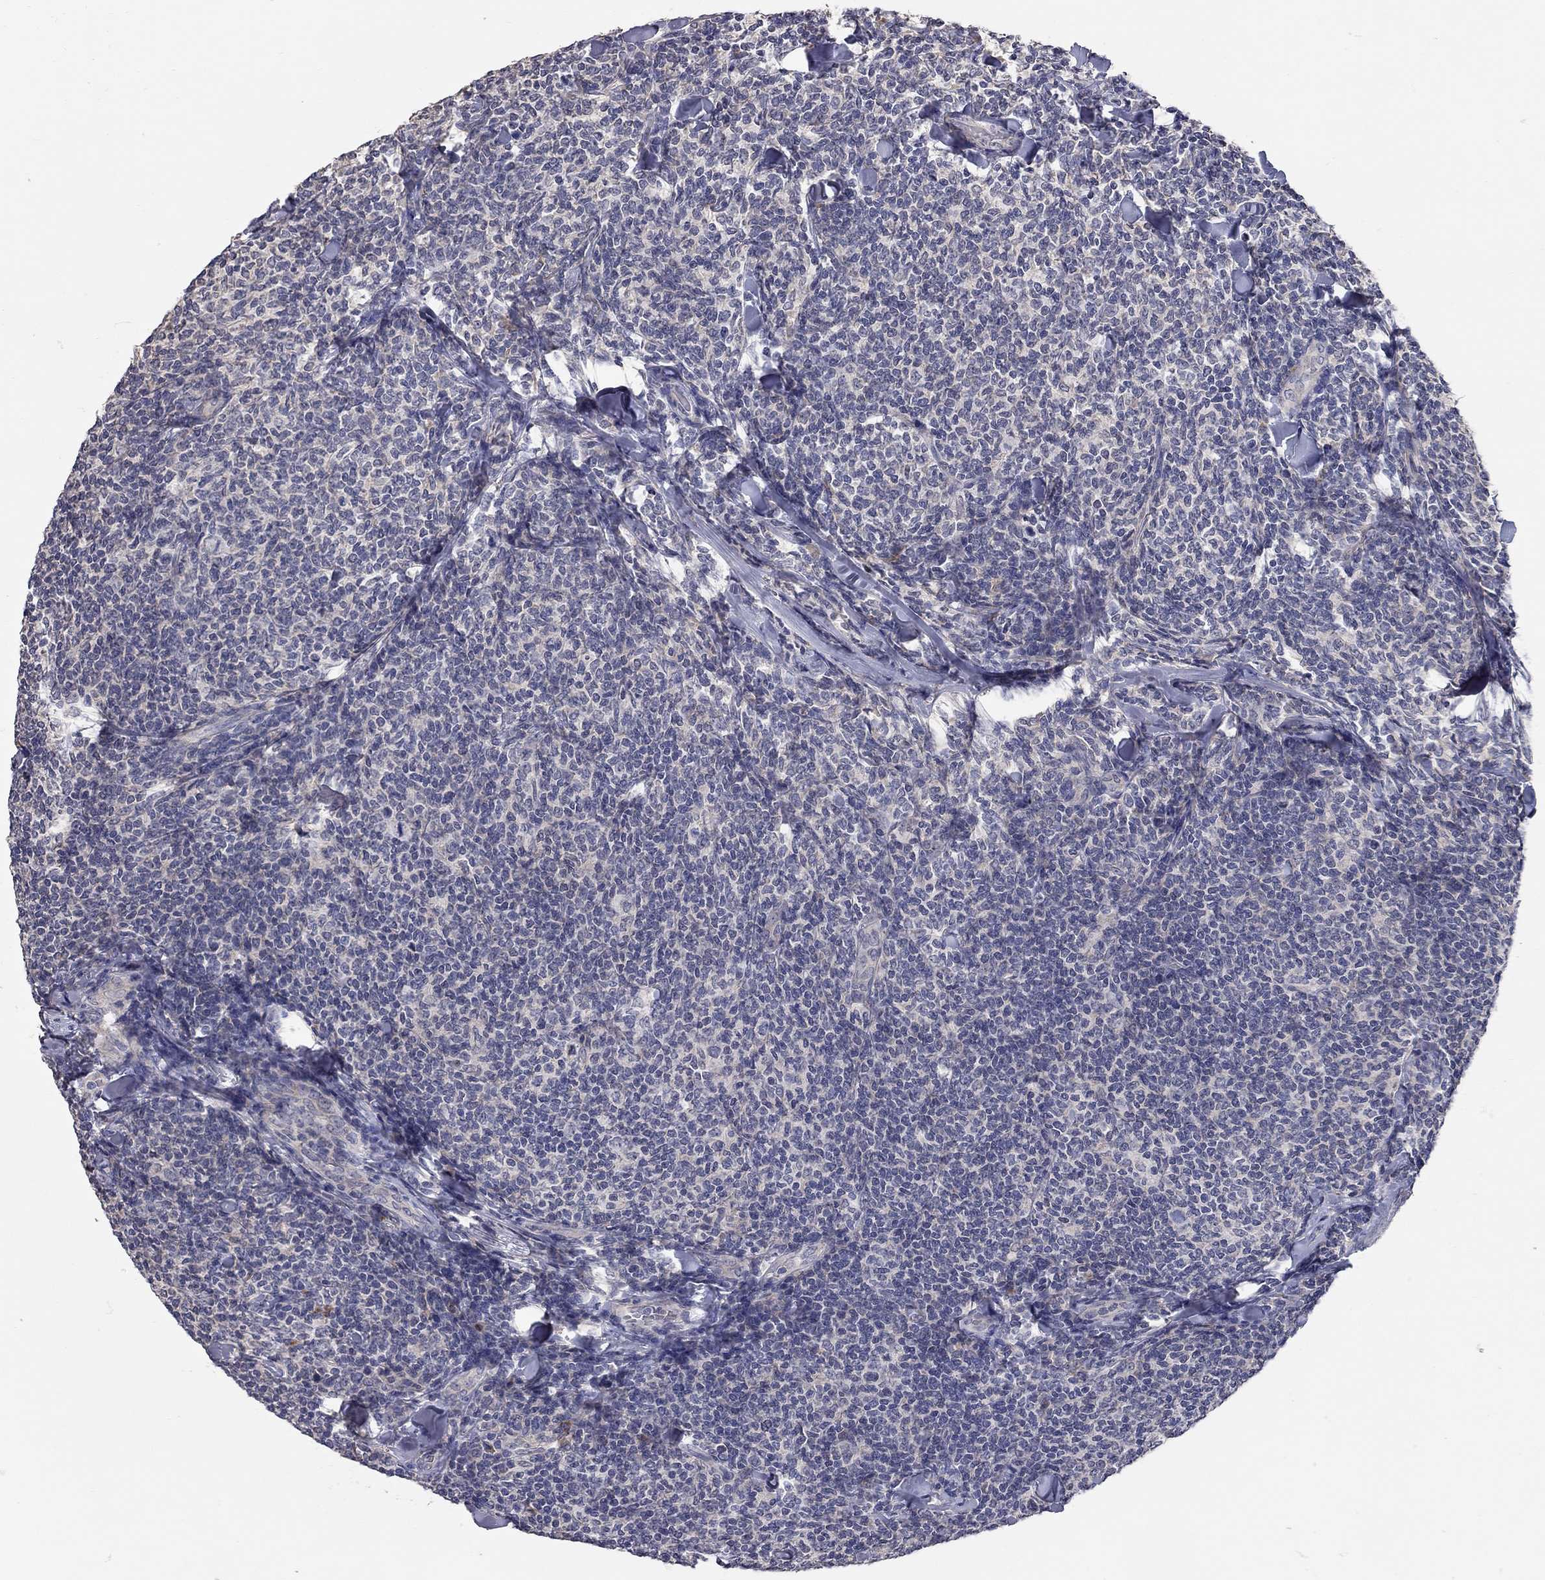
{"staining": {"intensity": "negative", "quantity": "none", "location": "none"}, "tissue": "lymphoma", "cell_type": "Tumor cells", "image_type": "cancer", "snomed": [{"axis": "morphology", "description": "Malignant lymphoma, non-Hodgkin's type, Low grade"}, {"axis": "topography", "description": "Lymph node"}], "caption": "This is an immunohistochemistry (IHC) micrograph of lymphoma. There is no positivity in tumor cells.", "gene": "XAGE2", "patient": {"sex": "female", "age": 56}}